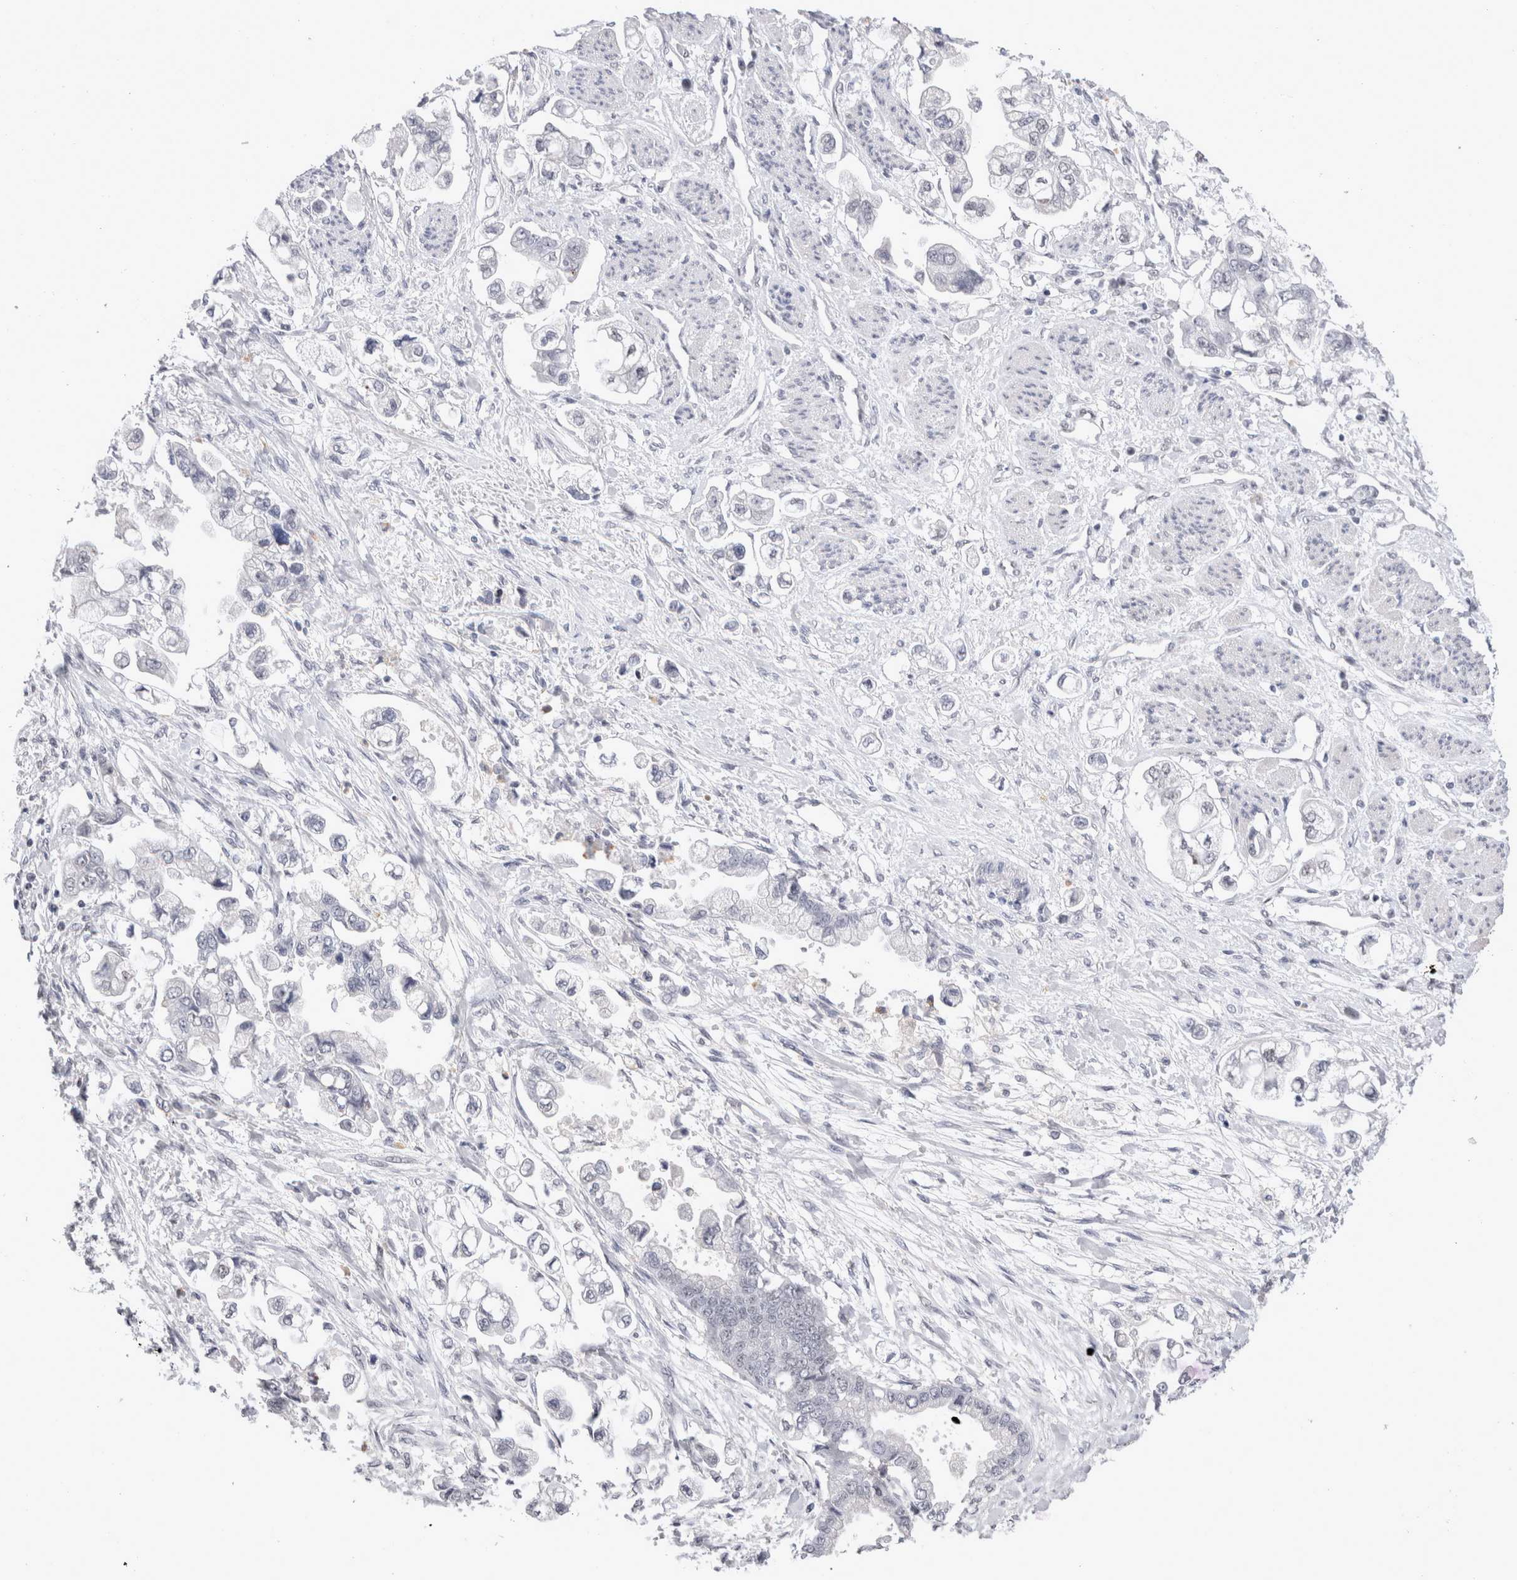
{"staining": {"intensity": "moderate", "quantity": "25%-75%", "location": "nuclear"}, "tissue": "stomach cancer", "cell_type": "Tumor cells", "image_type": "cancer", "snomed": [{"axis": "morphology", "description": "Adenocarcinoma, NOS"}, {"axis": "topography", "description": "Stomach"}], "caption": "Stomach cancer (adenocarcinoma) stained with immunohistochemistry (IHC) shows moderate nuclear expression in approximately 25%-75% of tumor cells.", "gene": "RBM6", "patient": {"sex": "male", "age": 62}}